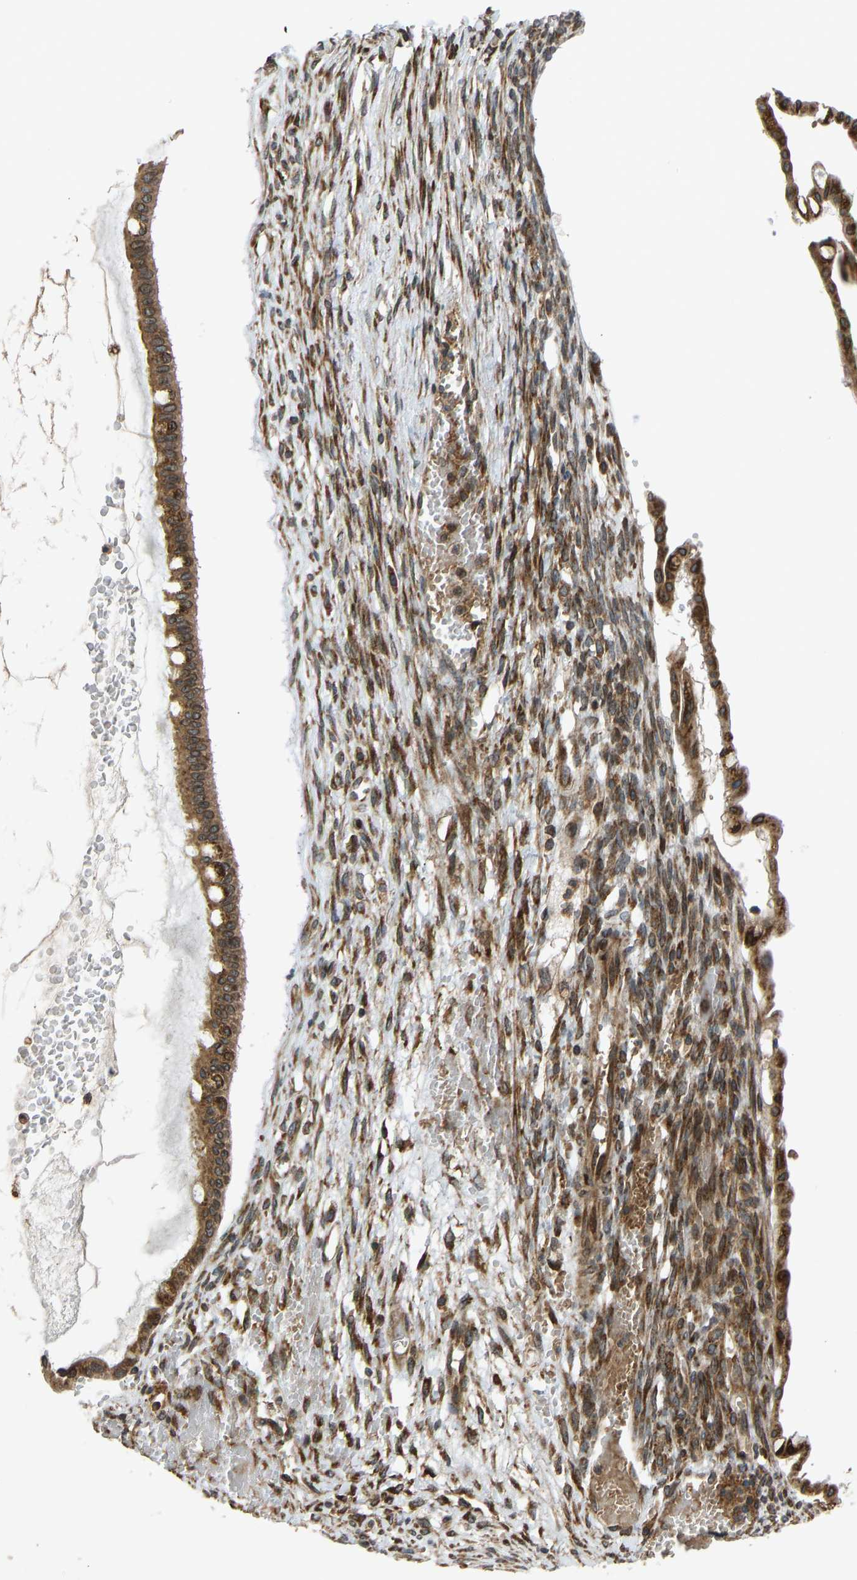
{"staining": {"intensity": "strong", "quantity": ">75%", "location": "cytoplasmic/membranous"}, "tissue": "ovarian cancer", "cell_type": "Tumor cells", "image_type": "cancer", "snomed": [{"axis": "morphology", "description": "Cystadenocarcinoma, mucinous, NOS"}, {"axis": "topography", "description": "Ovary"}], "caption": "A high-resolution image shows IHC staining of ovarian cancer, which demonstrates strong cytoplasmic/membranous expression in approximately >75% of tumor cells.", "gene": "RPN2", "patient": {"sex": "female", "age": 73}}